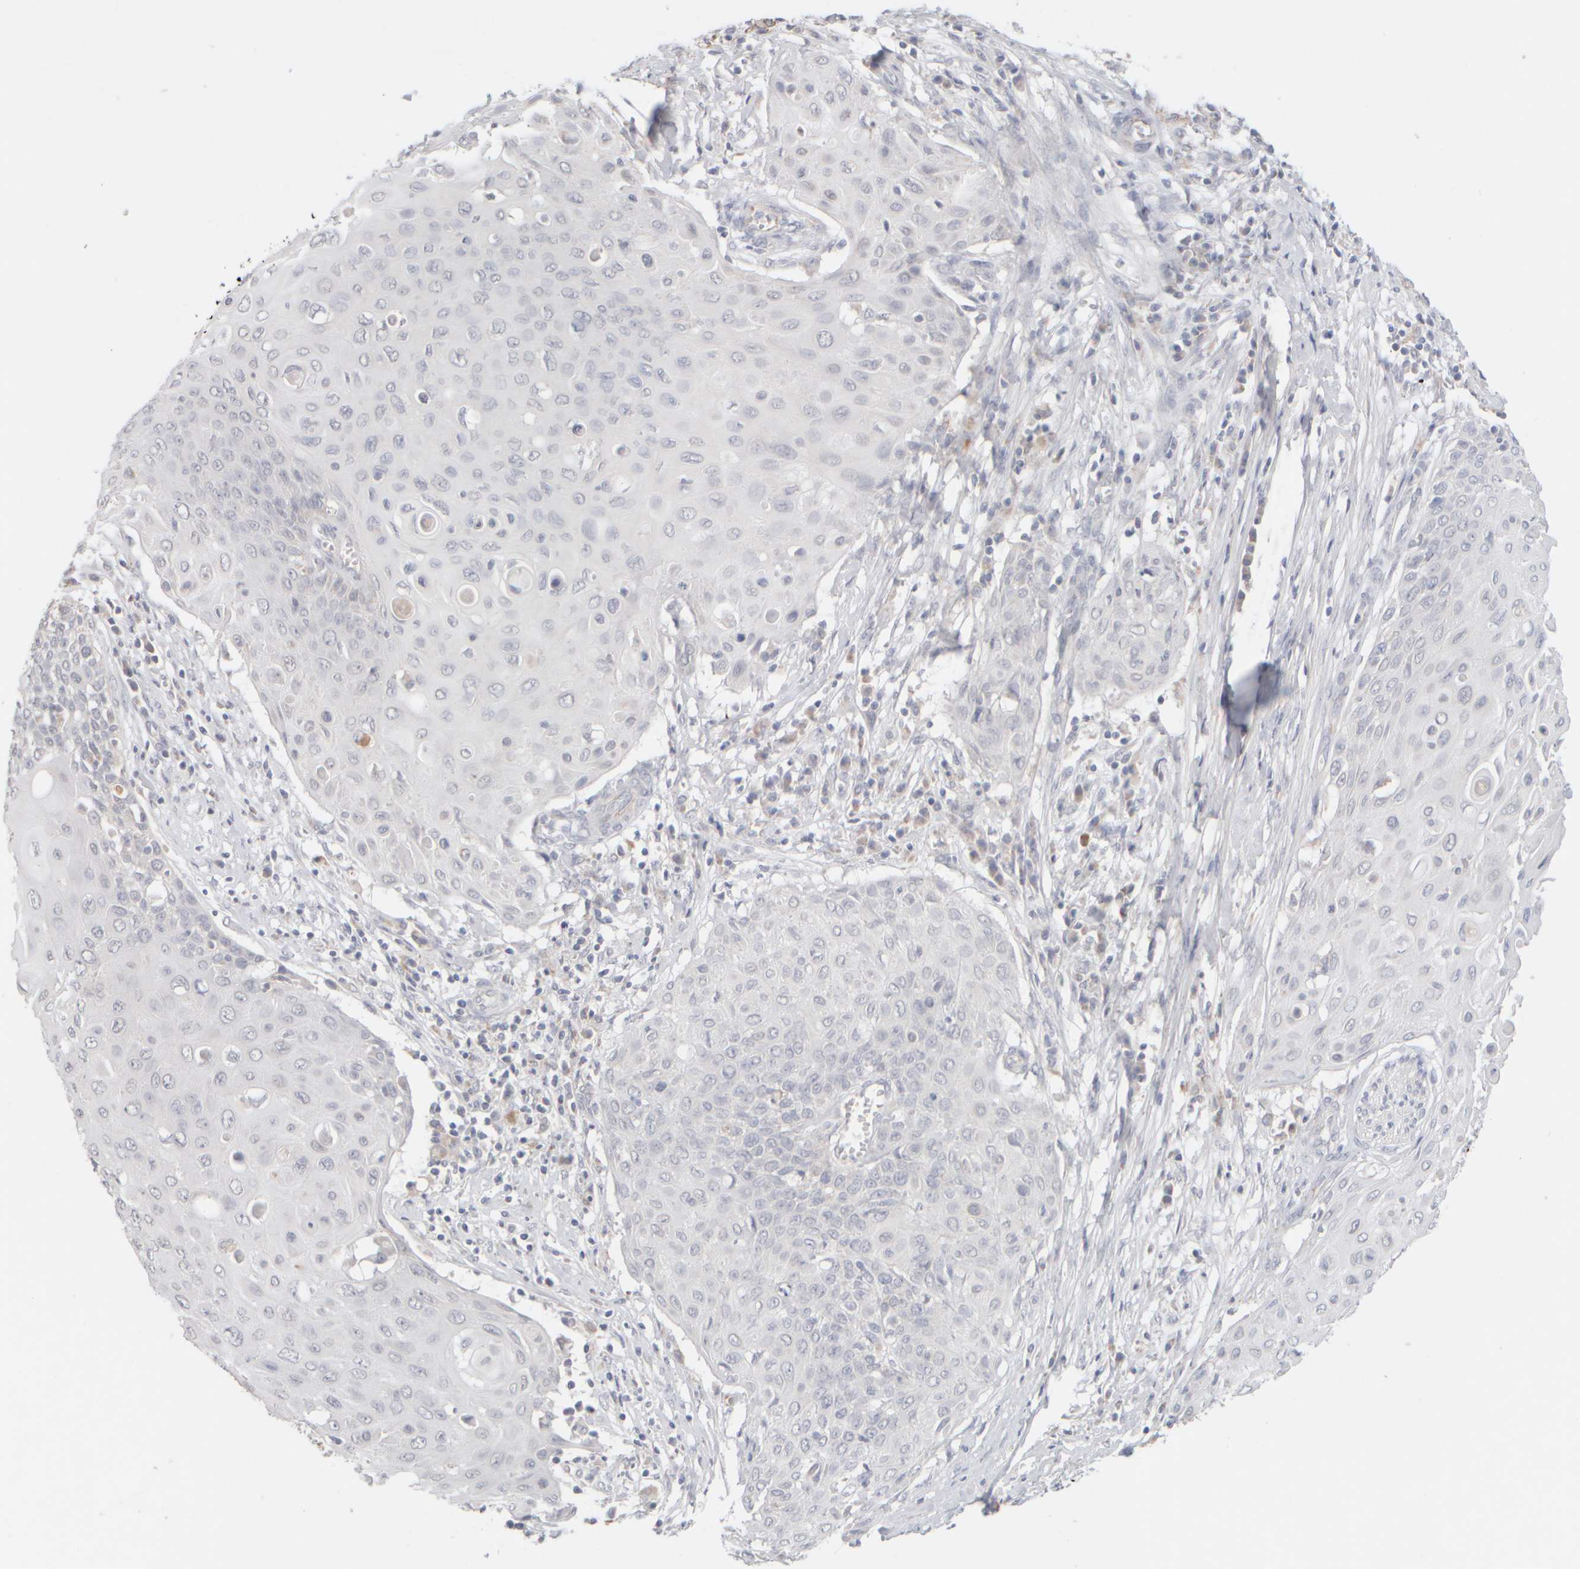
{"staining": {"intensity": "negative", "quantity": "none", "location": "none"}, "tissue": "cervical cancer", "cell_type": "Tumor cells", "image_type": "cancer", "snomed": [{"axis": "morphology", "description": "Squamous cell carcinoma, NOS"}, {"axis": "topography", "description": "Cervix"}], "caption": "Micrograph shows no protein positivity in tumor cells of cervical squamous cell carcinoma tissue.", "gene": "ZNF112", "patient": {"sex": "female", "age": 39}}